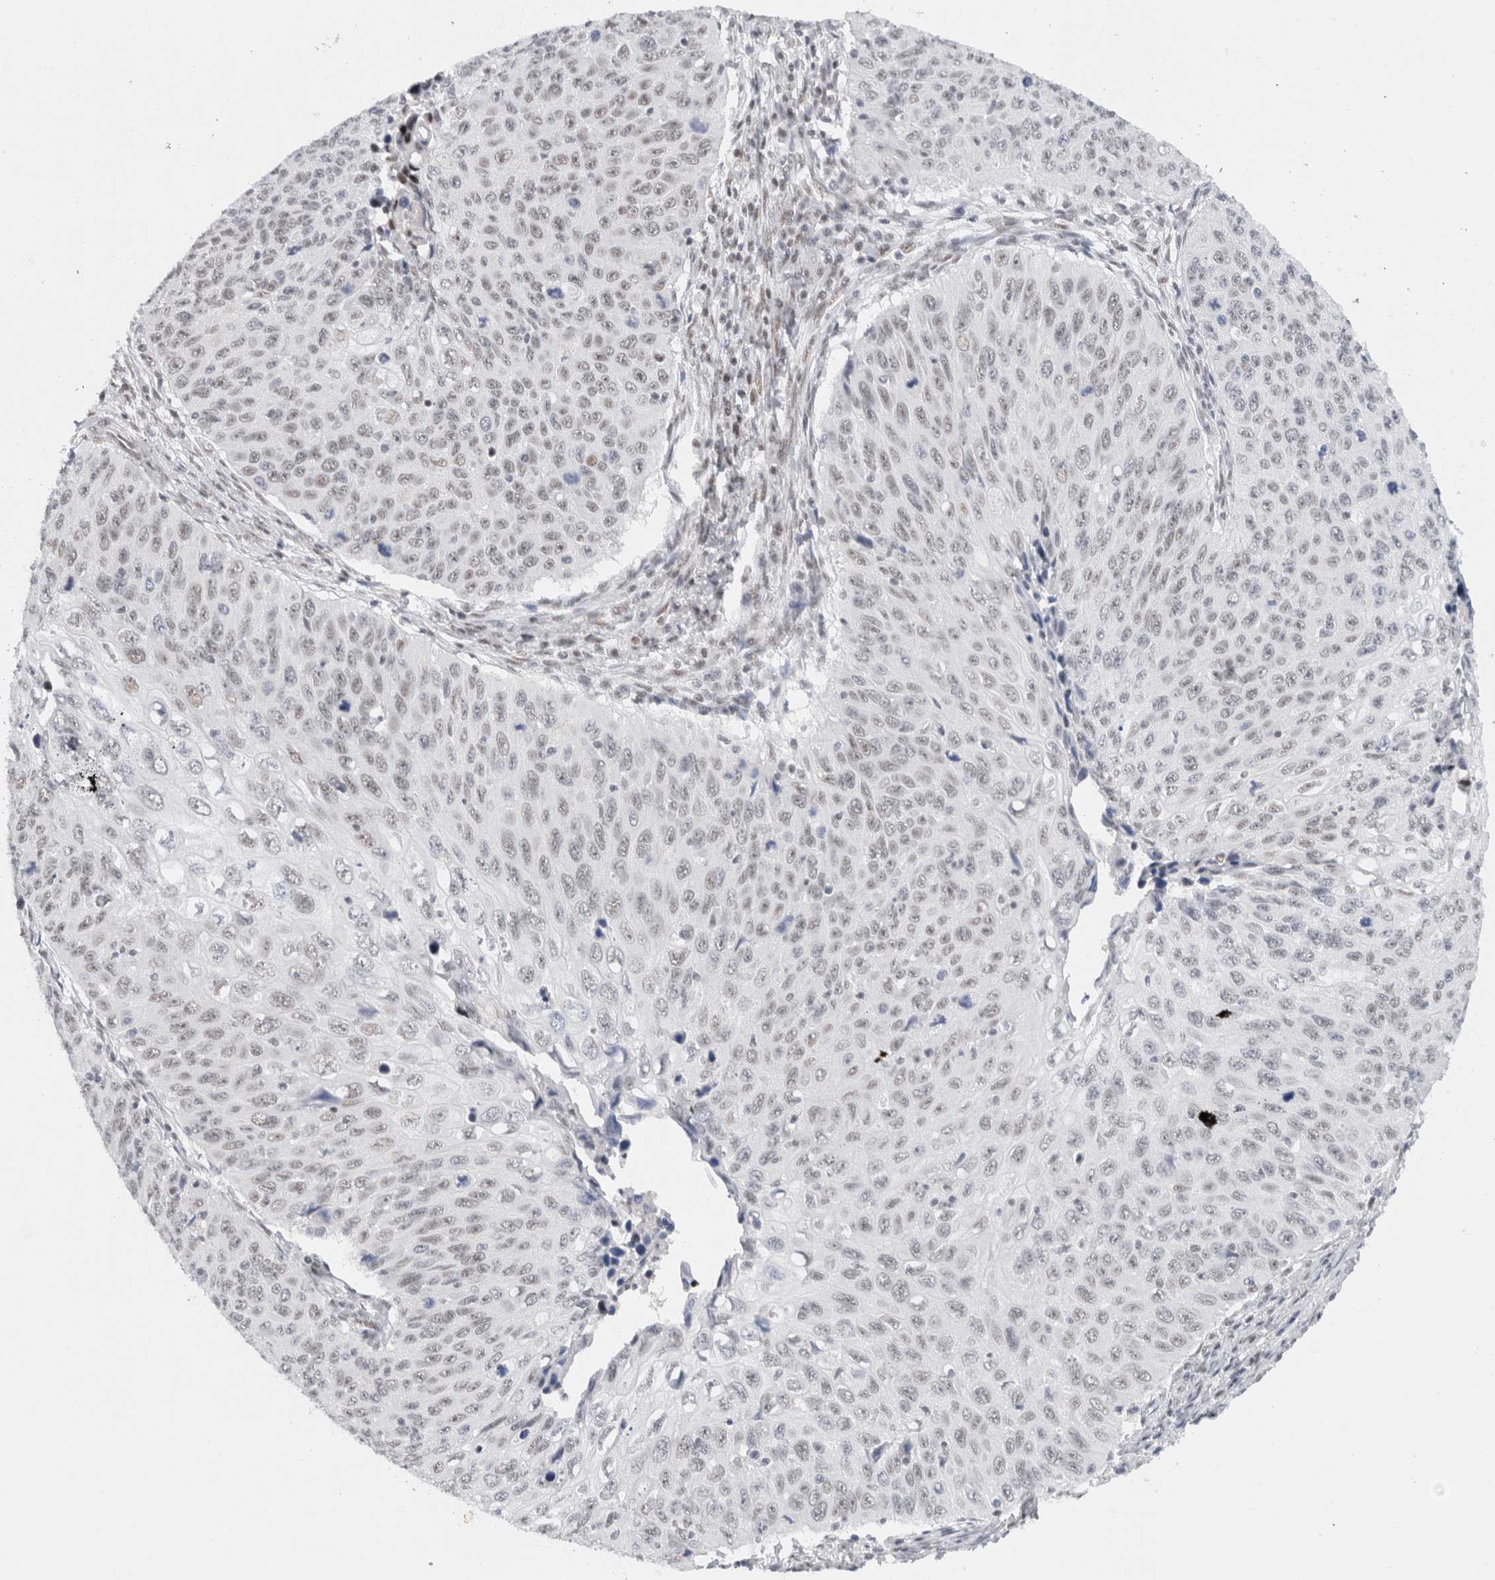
{"staining": {"intensity": "weak", "quantity": "<25%", "location": "nuclear"}, "tissue": "cervical cancer", "cell_type": "Tumor cells", "image_type": "cancer", "snomed": [{"axis": "morphology", "description": "Squamous cell carcinoma, NOS"}, {"axis": "topography", "description": "Cervix"}], "caption": "This photomicrograph is of cervical cancer (squamous cell carcinoma) stained with immunohistochemistry (IHC) to label a protein in brown with the nuclei are counter-stained blue. There is no staining in tumor cells.", "gene": "COPS7A", "patient": {"sex": "female", "age": 53}}